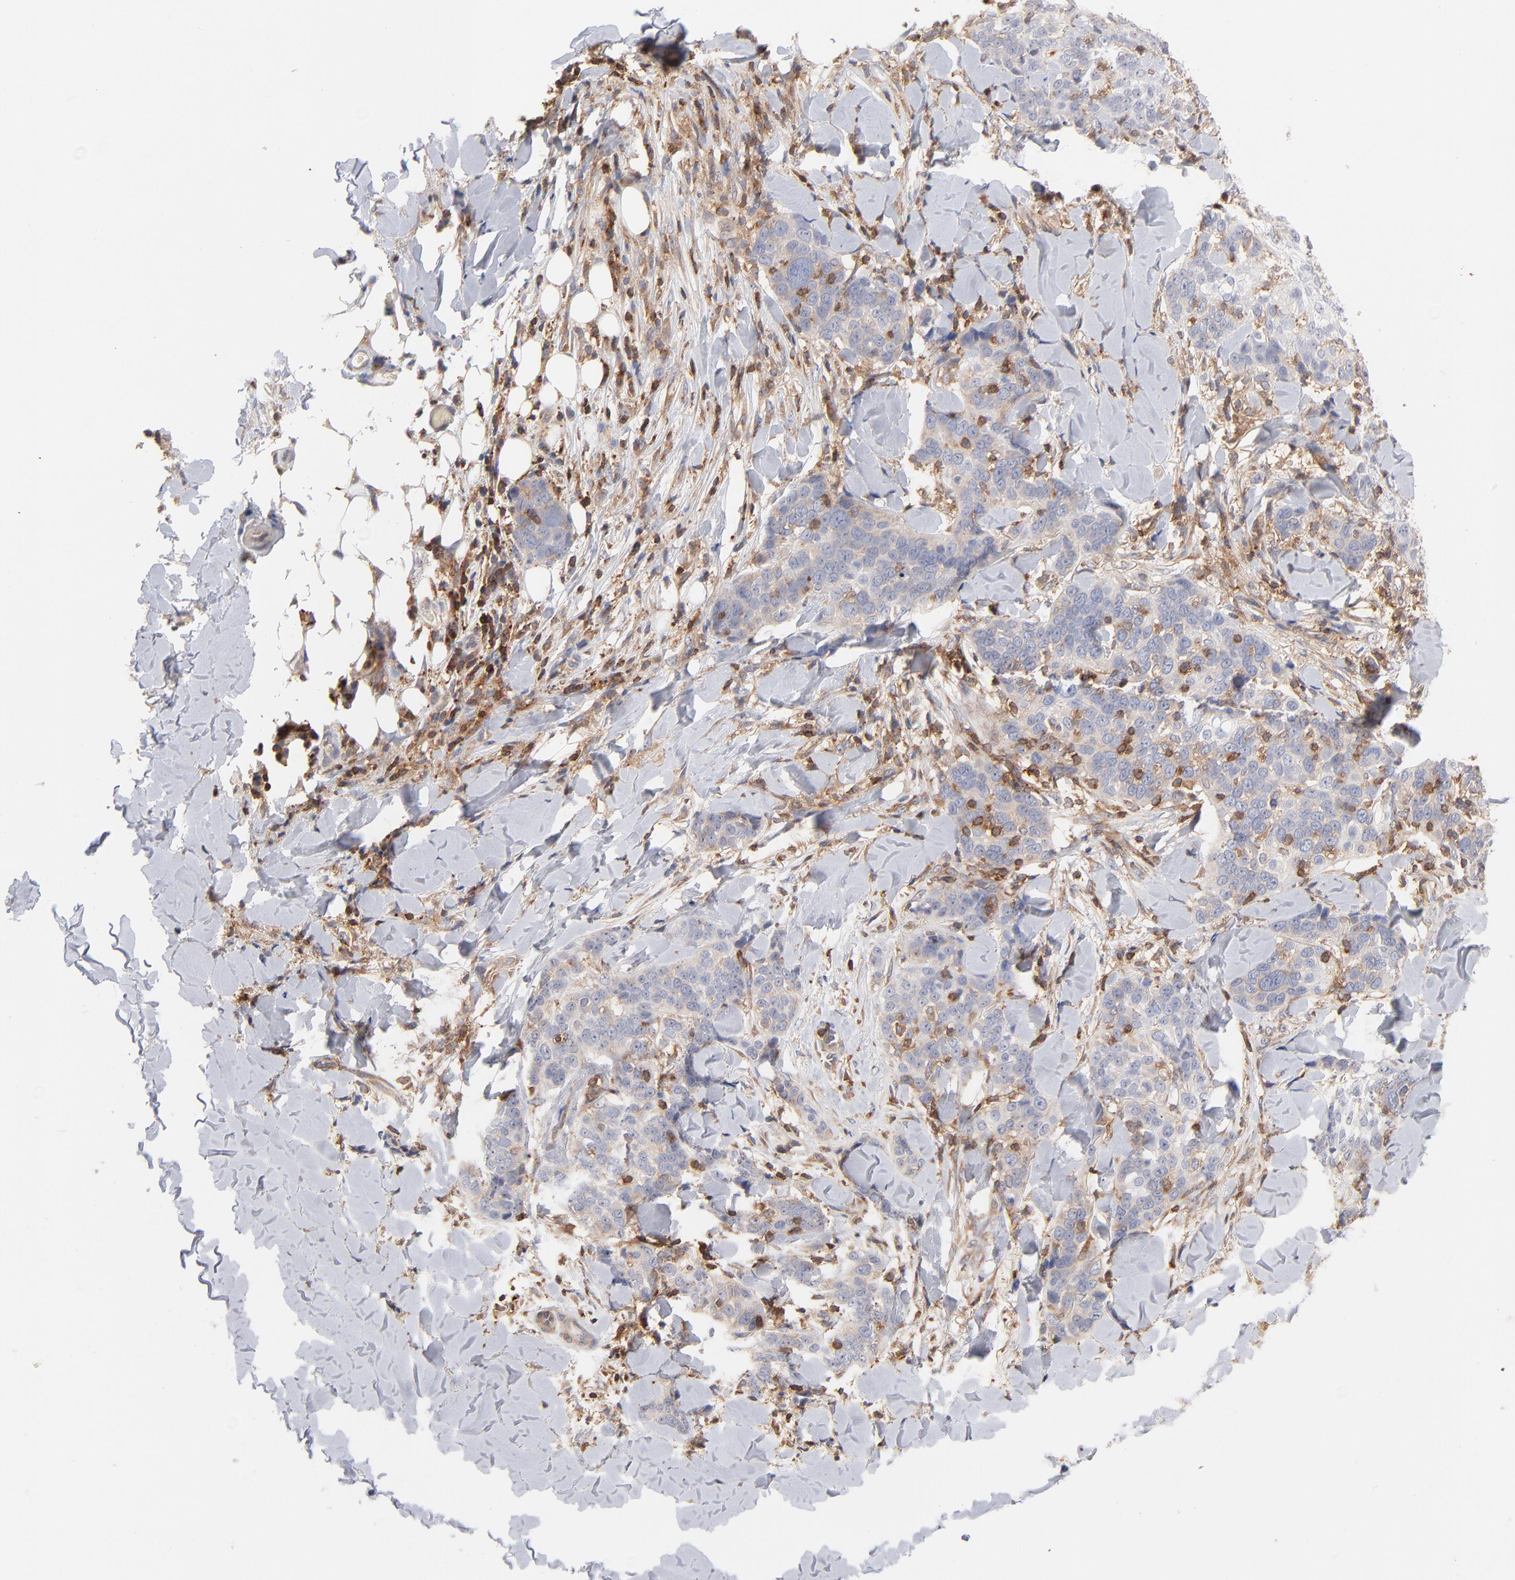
{"staining": {"intensity": "negative", "quantity": "none", "location": "none"}, "tissue": "skin cancer", "cell_type": "Tumor cells", "image_type": "cancer", "snomed": [{"axis": "morphology", "description": "Normal tissue, NOS"}, {"axis": "morphology", "description": "Squamous cell carcinoma, NOS"}, {"axis": "topography", "description": "Skin"}], "caption": "Tumor cells are negative for brown protein staining in squamous cell carcinoma (skin).", "gene": "WIPF1", "patient": {"sex": "female", "age": 83}}